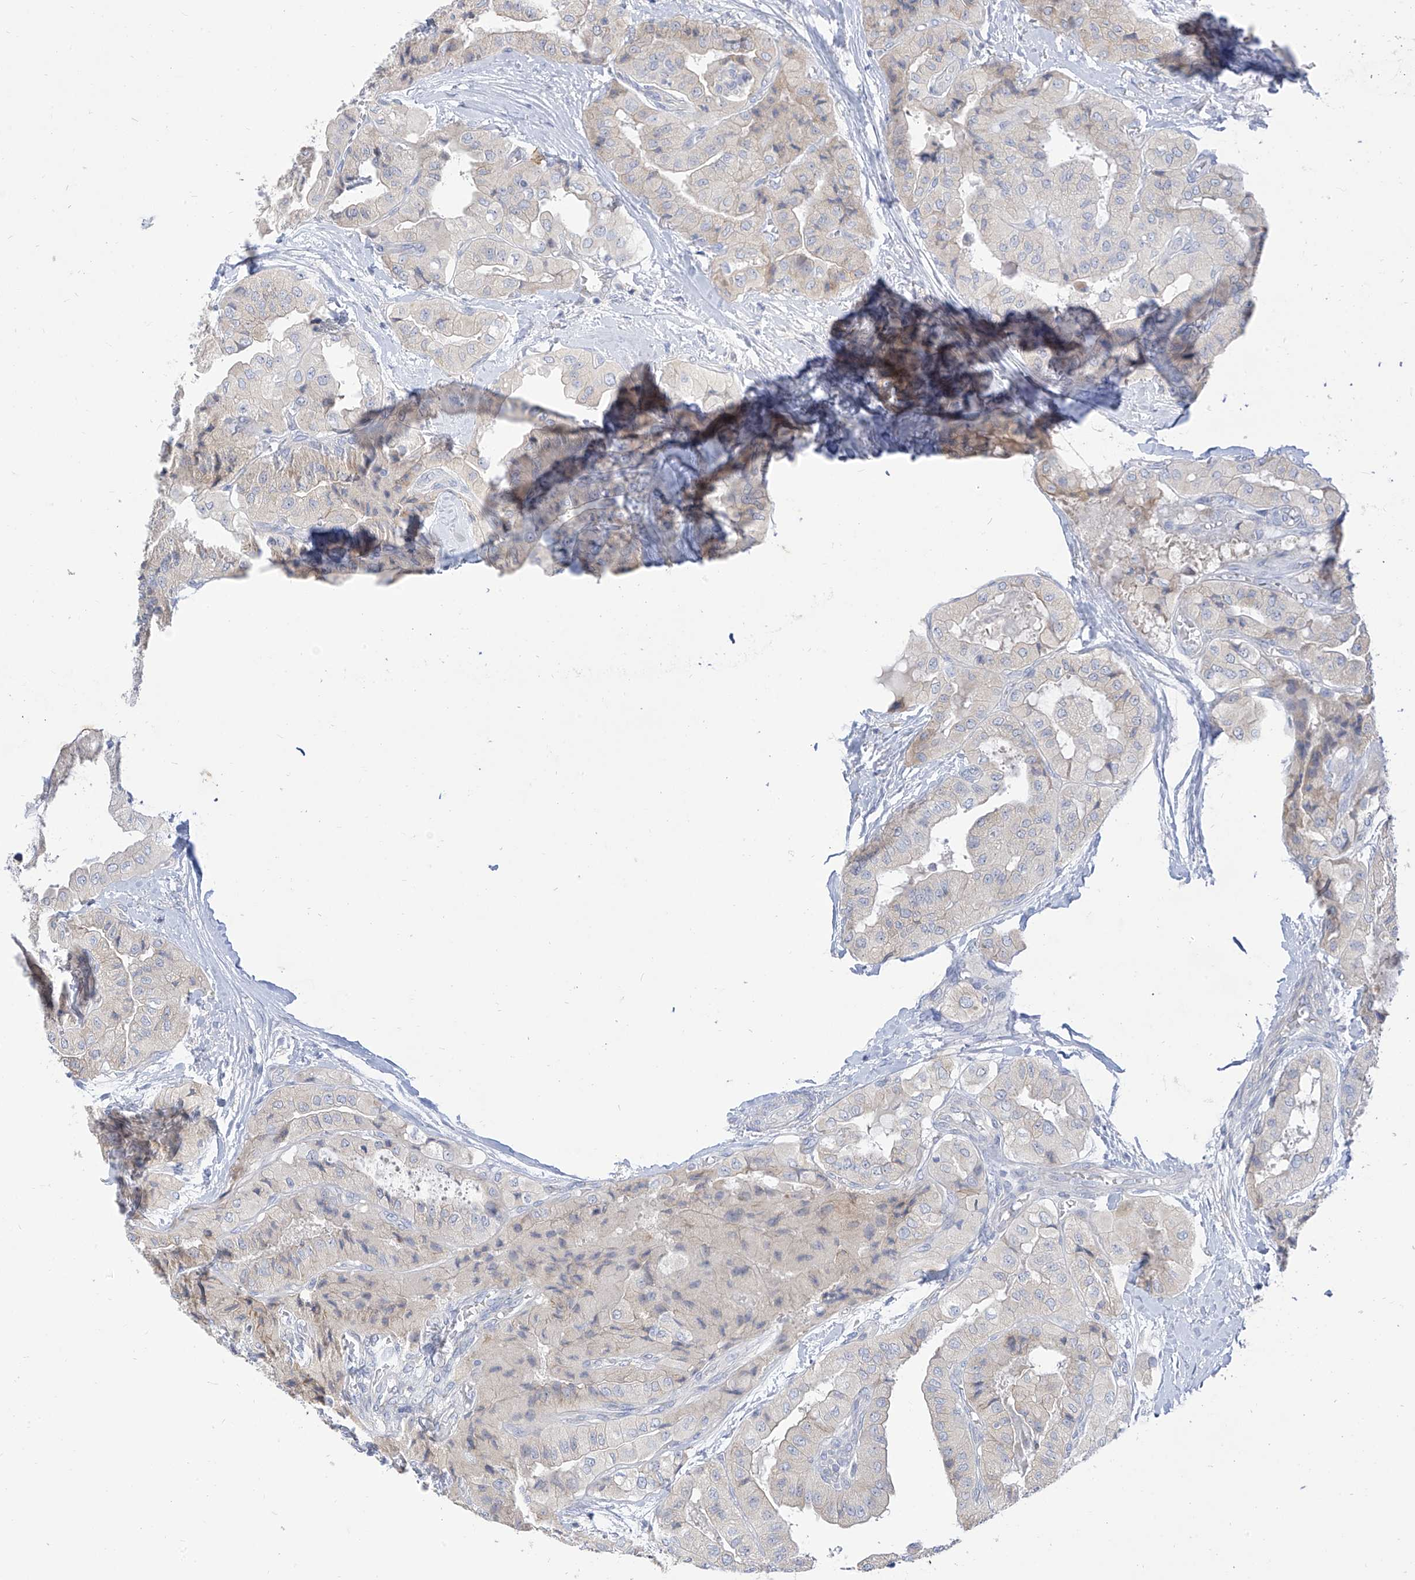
{"staining": {"intensity": "negative", "quantity": "none", "location": "none"}, "tissue": "thyroid cancer", "cell_type": "Tumor cells", "image_type": "cancer", "snomed": [{"axis": "morphology", "description": "Papillary adenocarcinoma, NOS"}, {"axis": "topography", "description": "Thyroid gland"}], "caption": "Tumor cells show no significant protein staining in thyroid papillary adenocarcinoma.", "gene": "RASA2", "patient": {"sex": "female", "age": 59}}